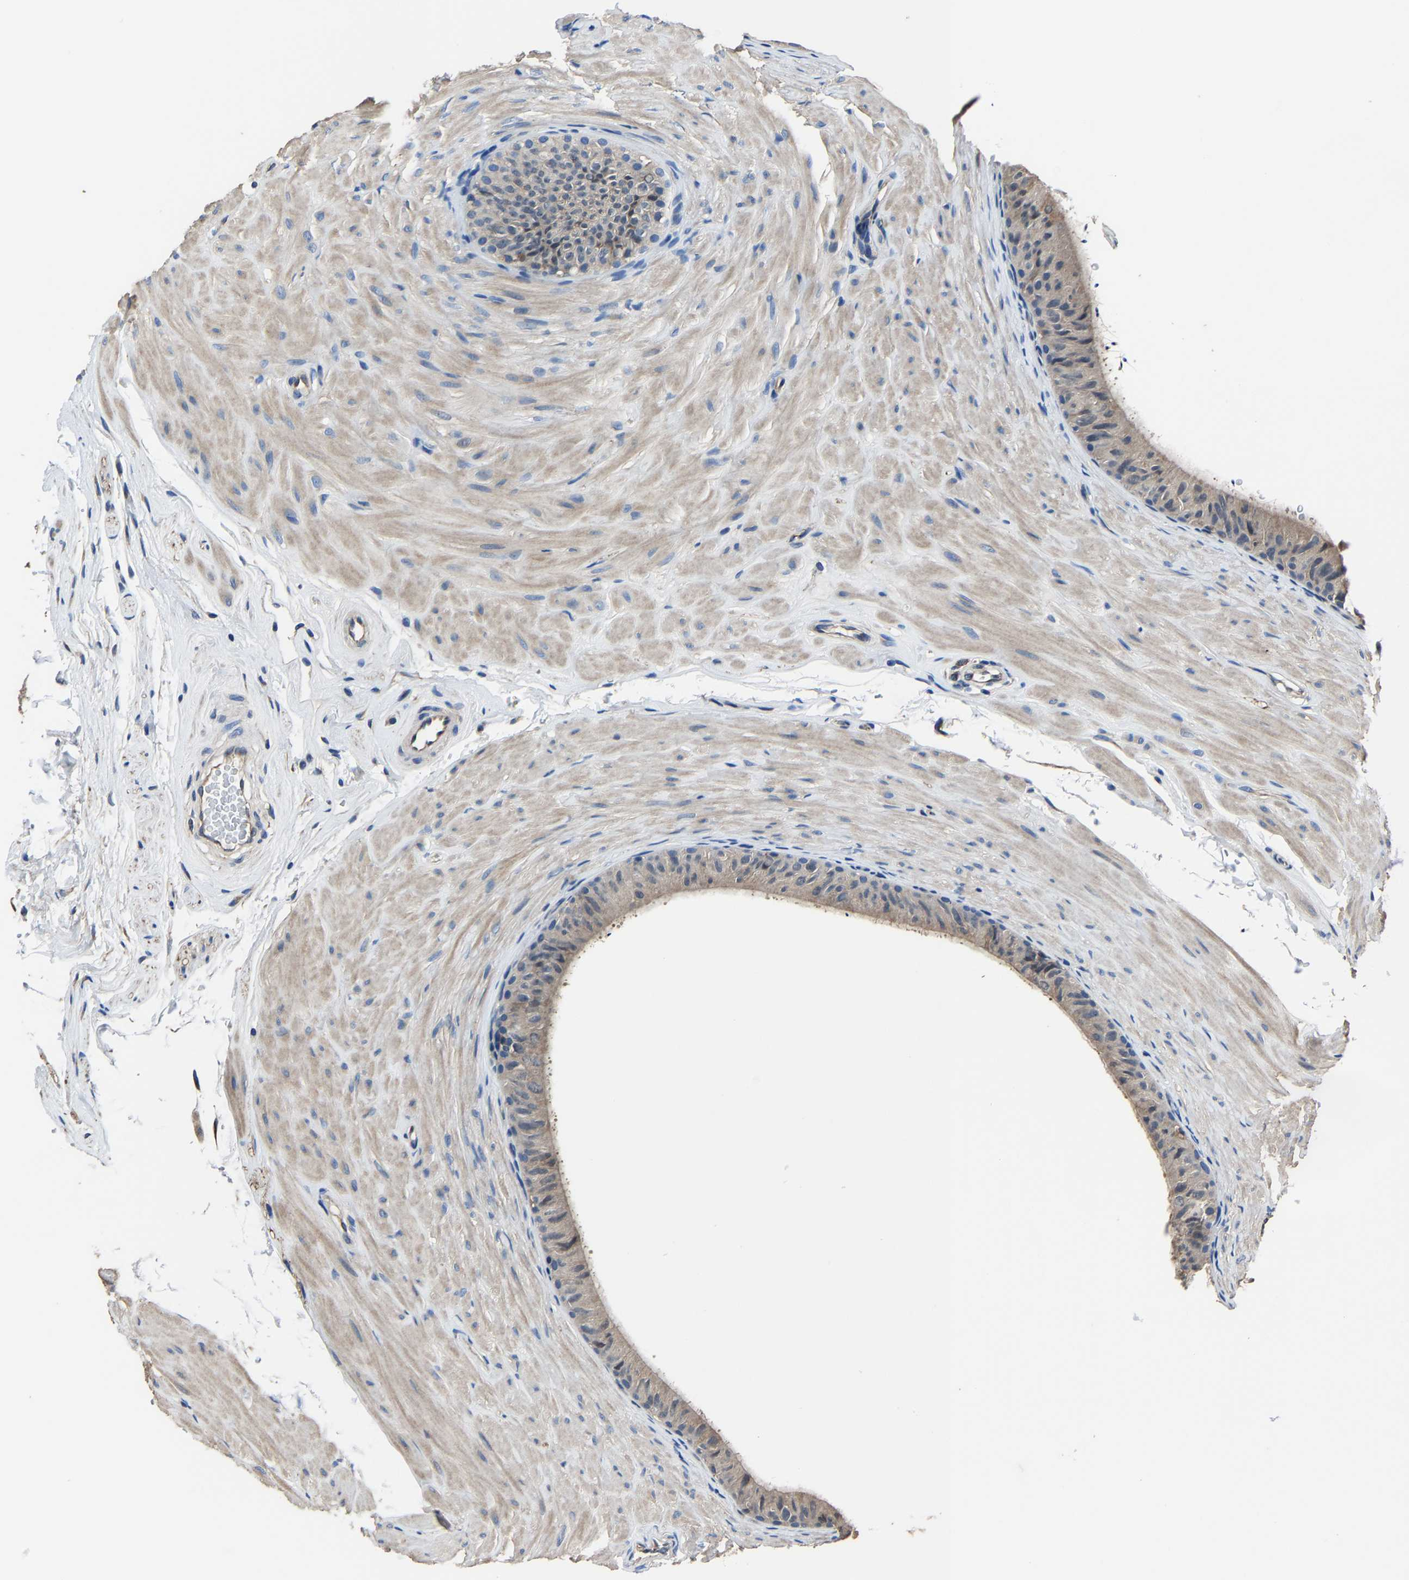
{"staining": {"intensity": "weak", "quantity": "<25%", "location": "cytoplasmic/membranous"}, "tissue": "epididymis", "cell_type": "Glandular cells", "image_type": "normal", "snomed": [{"axis": "morphology", "description": "Normal tissue, NOS"}, {"axis": "topography", "description": "Epididymis"}], "caption": "This histopathology image is of normal epididymis stained with immunohistochemistry to label a protein in brown with the nuclei are counter-stained blue. There is no staining in glandular cells. Nuclei are stained in blue.", "gene": "STRBP", "patient": {"sex": "male", "age": 34}}